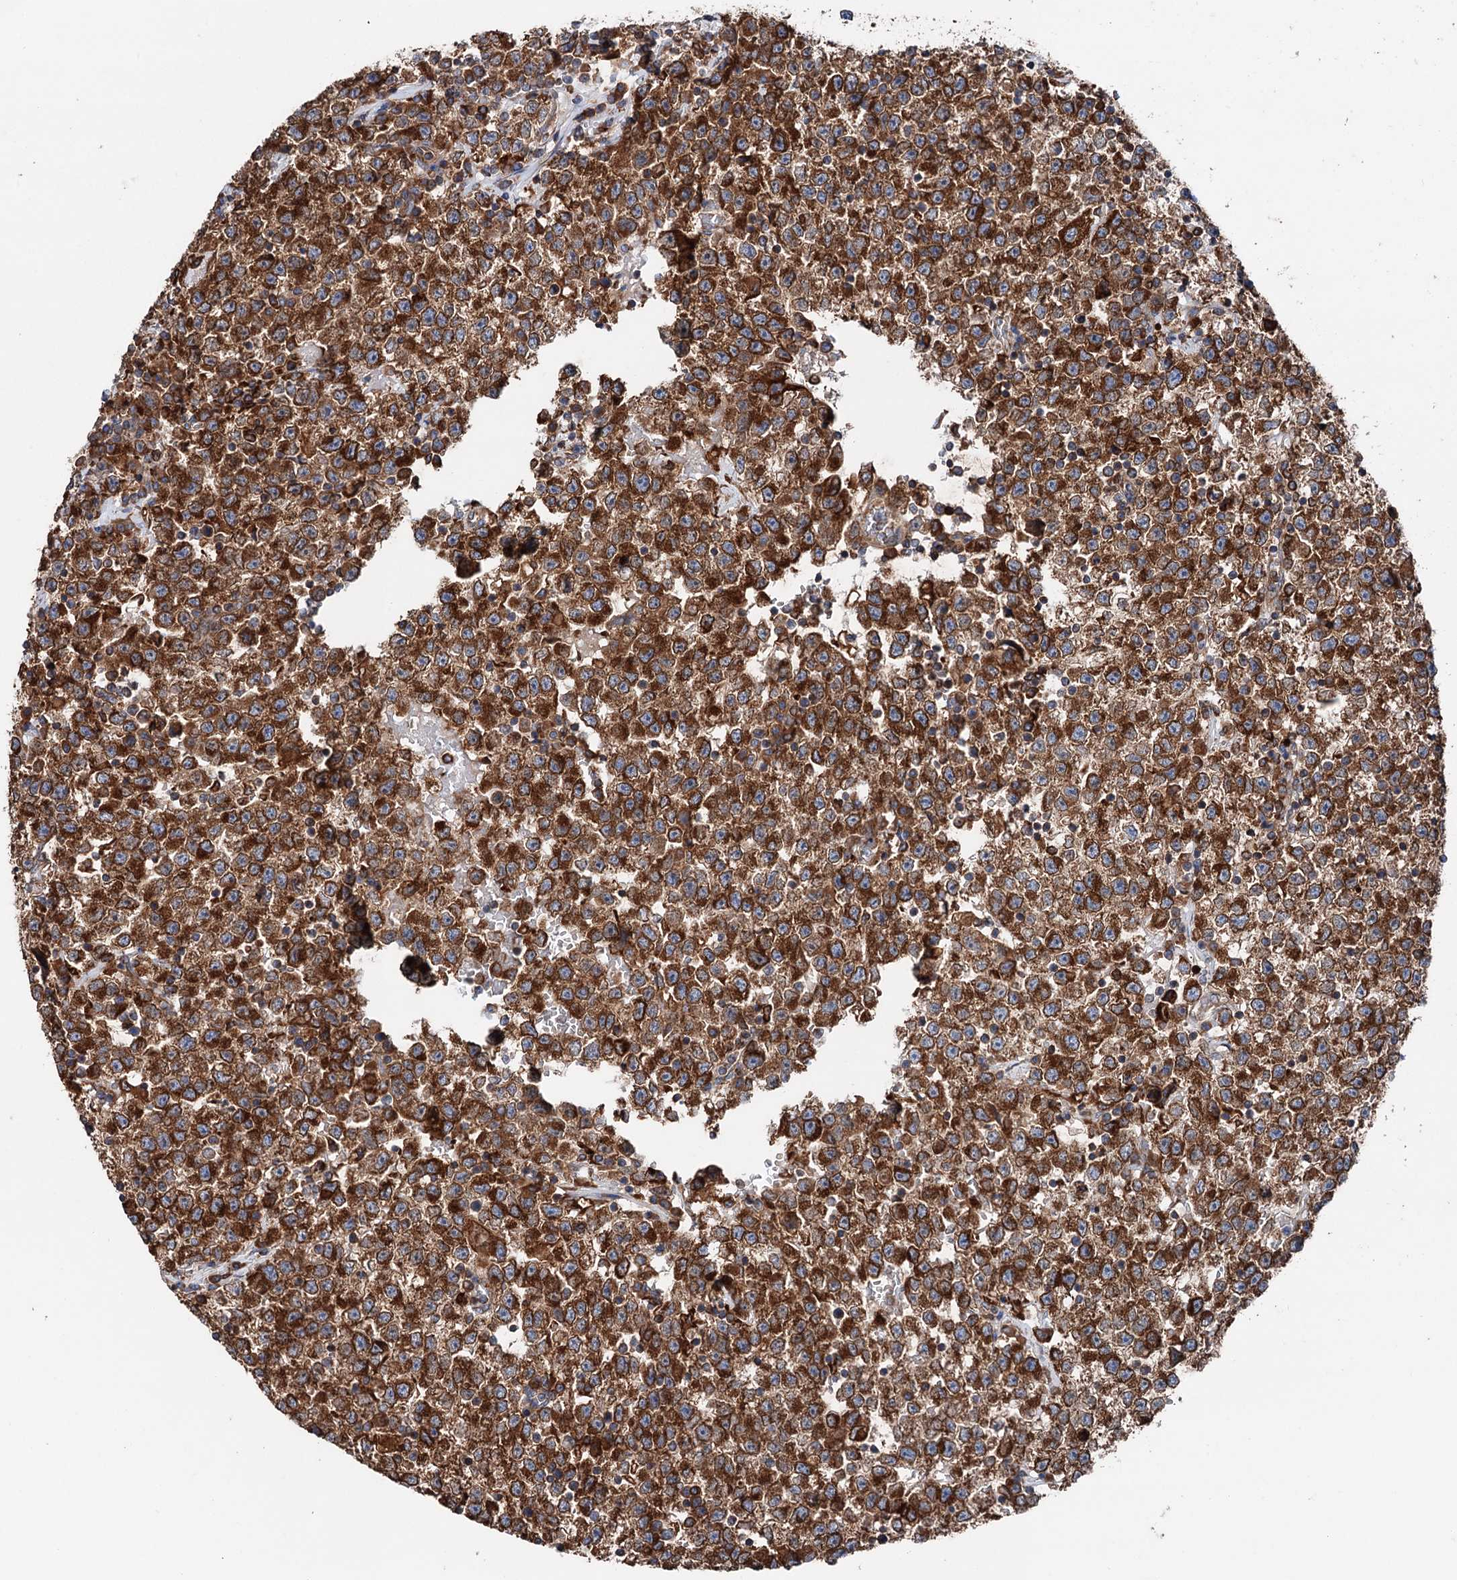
{"staining": {"intensity": "strong", "quantity": ">75%", "location": "cytoplasmic/membranous"}, "tissue": "testis cancer", "cell_type": "Tumor cells", "image_type": "cancer", "snomed": [{"axis": "morphology", "description": "Seminoma, NOS"}, {"axis": "topography", "description": "Testis"}], "caption": "Immunohistochemical staining of testis cancer shows strong cytoplasmic/membranous protein staining in approximately >75% of tumor cells. (DAB (3,3'-diaminobenzidine) IHC with brightfield microscopy, high magnification).", "gene": "ERP29", "patient": {"sex": "male", "age": 22}}